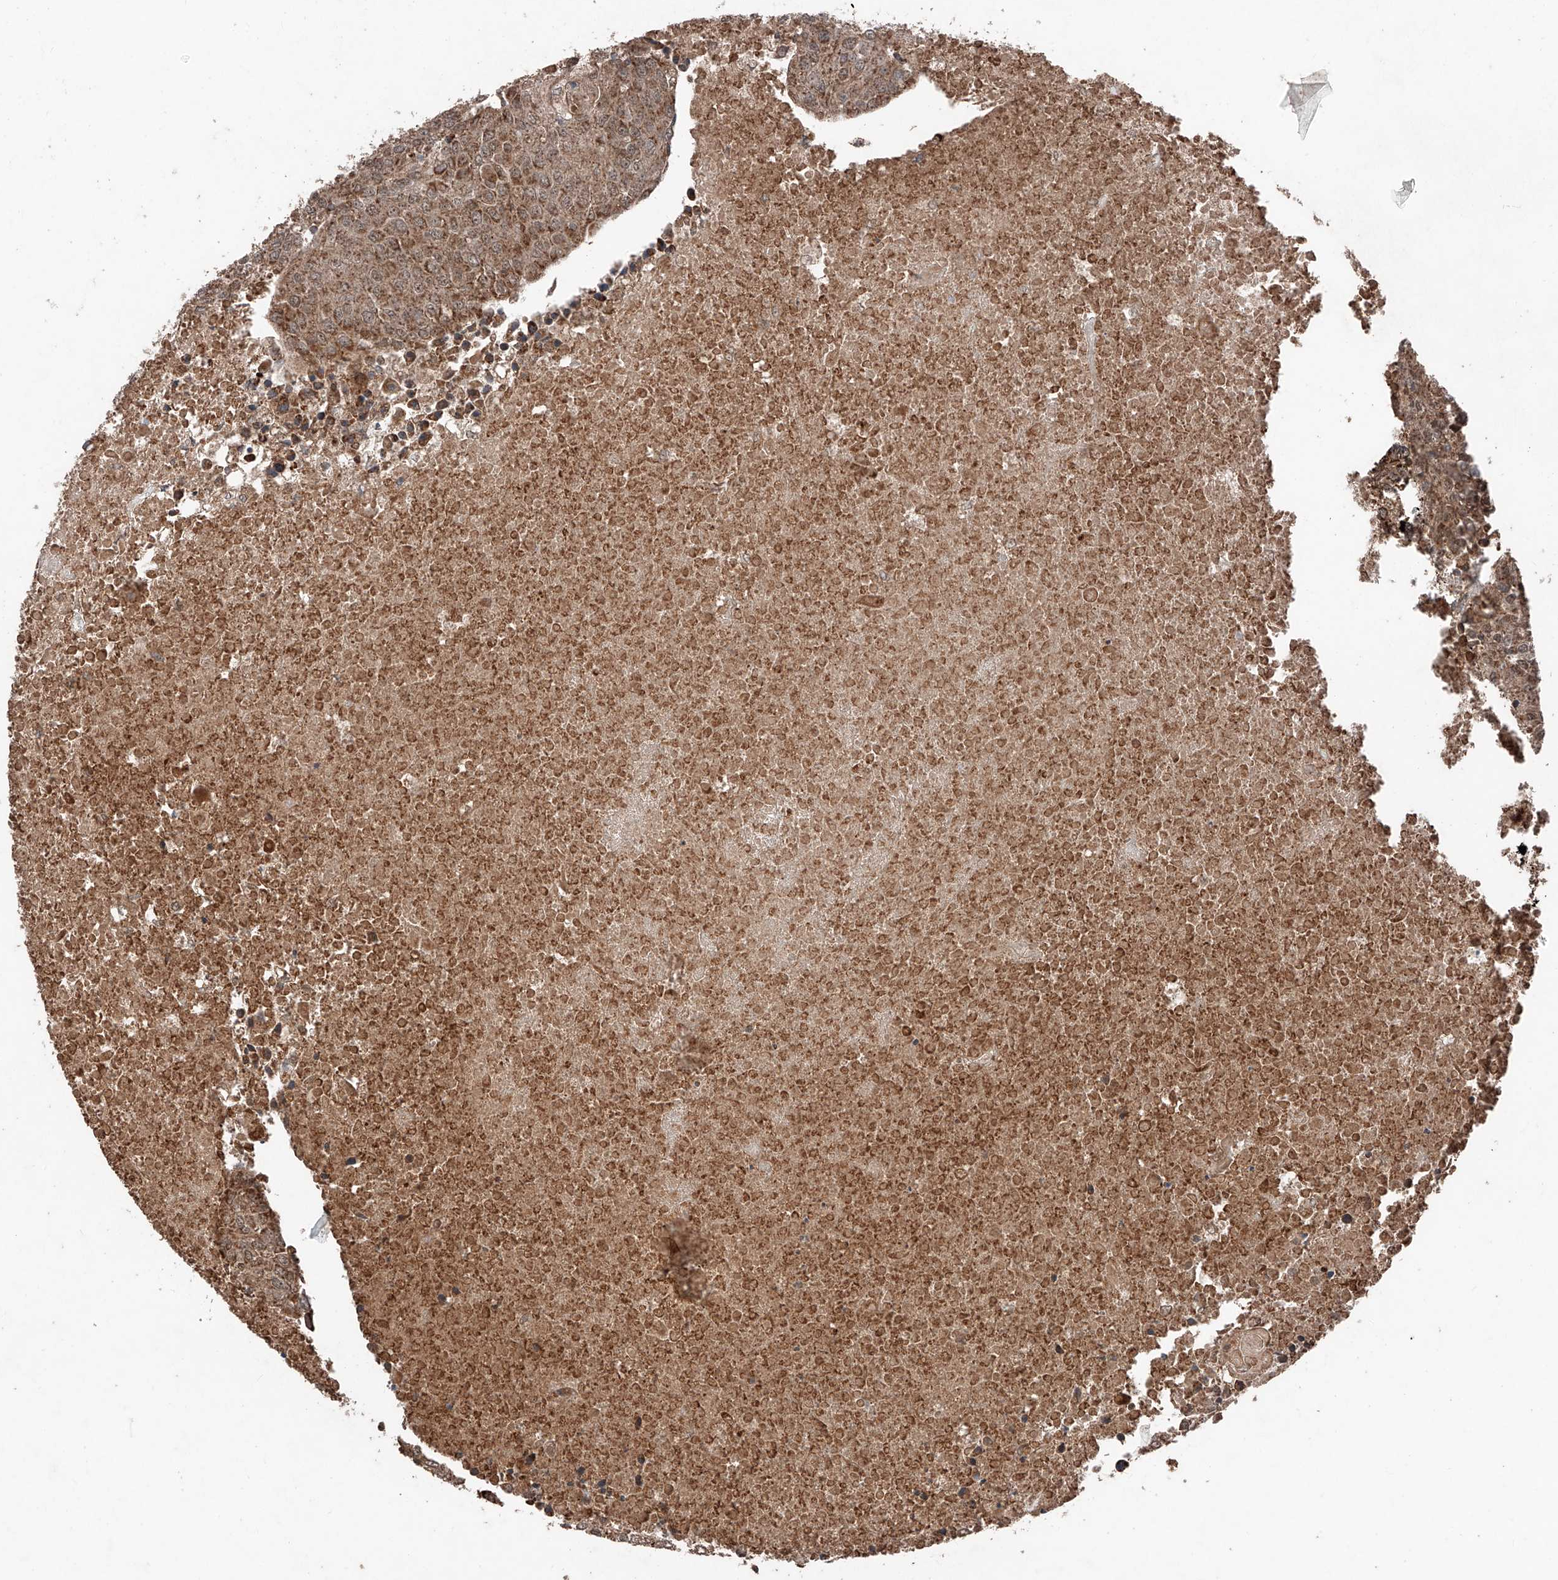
{"staining": {"intensity": "moderate", "quantity": ">75%", "location": "cytoplasmic/membranous"}, "tissue": "urothelial cancer", "cell_type": "Tumor cells", "image_type": "cancer", "snomed": [{"axis": "morphology", "description": "Urothelial carcinoma, High grade"}, {"axis": "topography", "description": "Urinary bladder"}], "caption": "High-magnification brightfield microscopy of urothelial cancer stained with DAB (3,3'-diaminobenzidine) (brown) and counterstained with hematoxylin (blue). tumor cells exhibit moderate cytoplasmic/membranous expression is present in approximately>75% of cells. (IHC, brightfield microscopy, high magnification).", "gene": "ZSCAN29", "patient": {"sex": "female", "age": 85}}